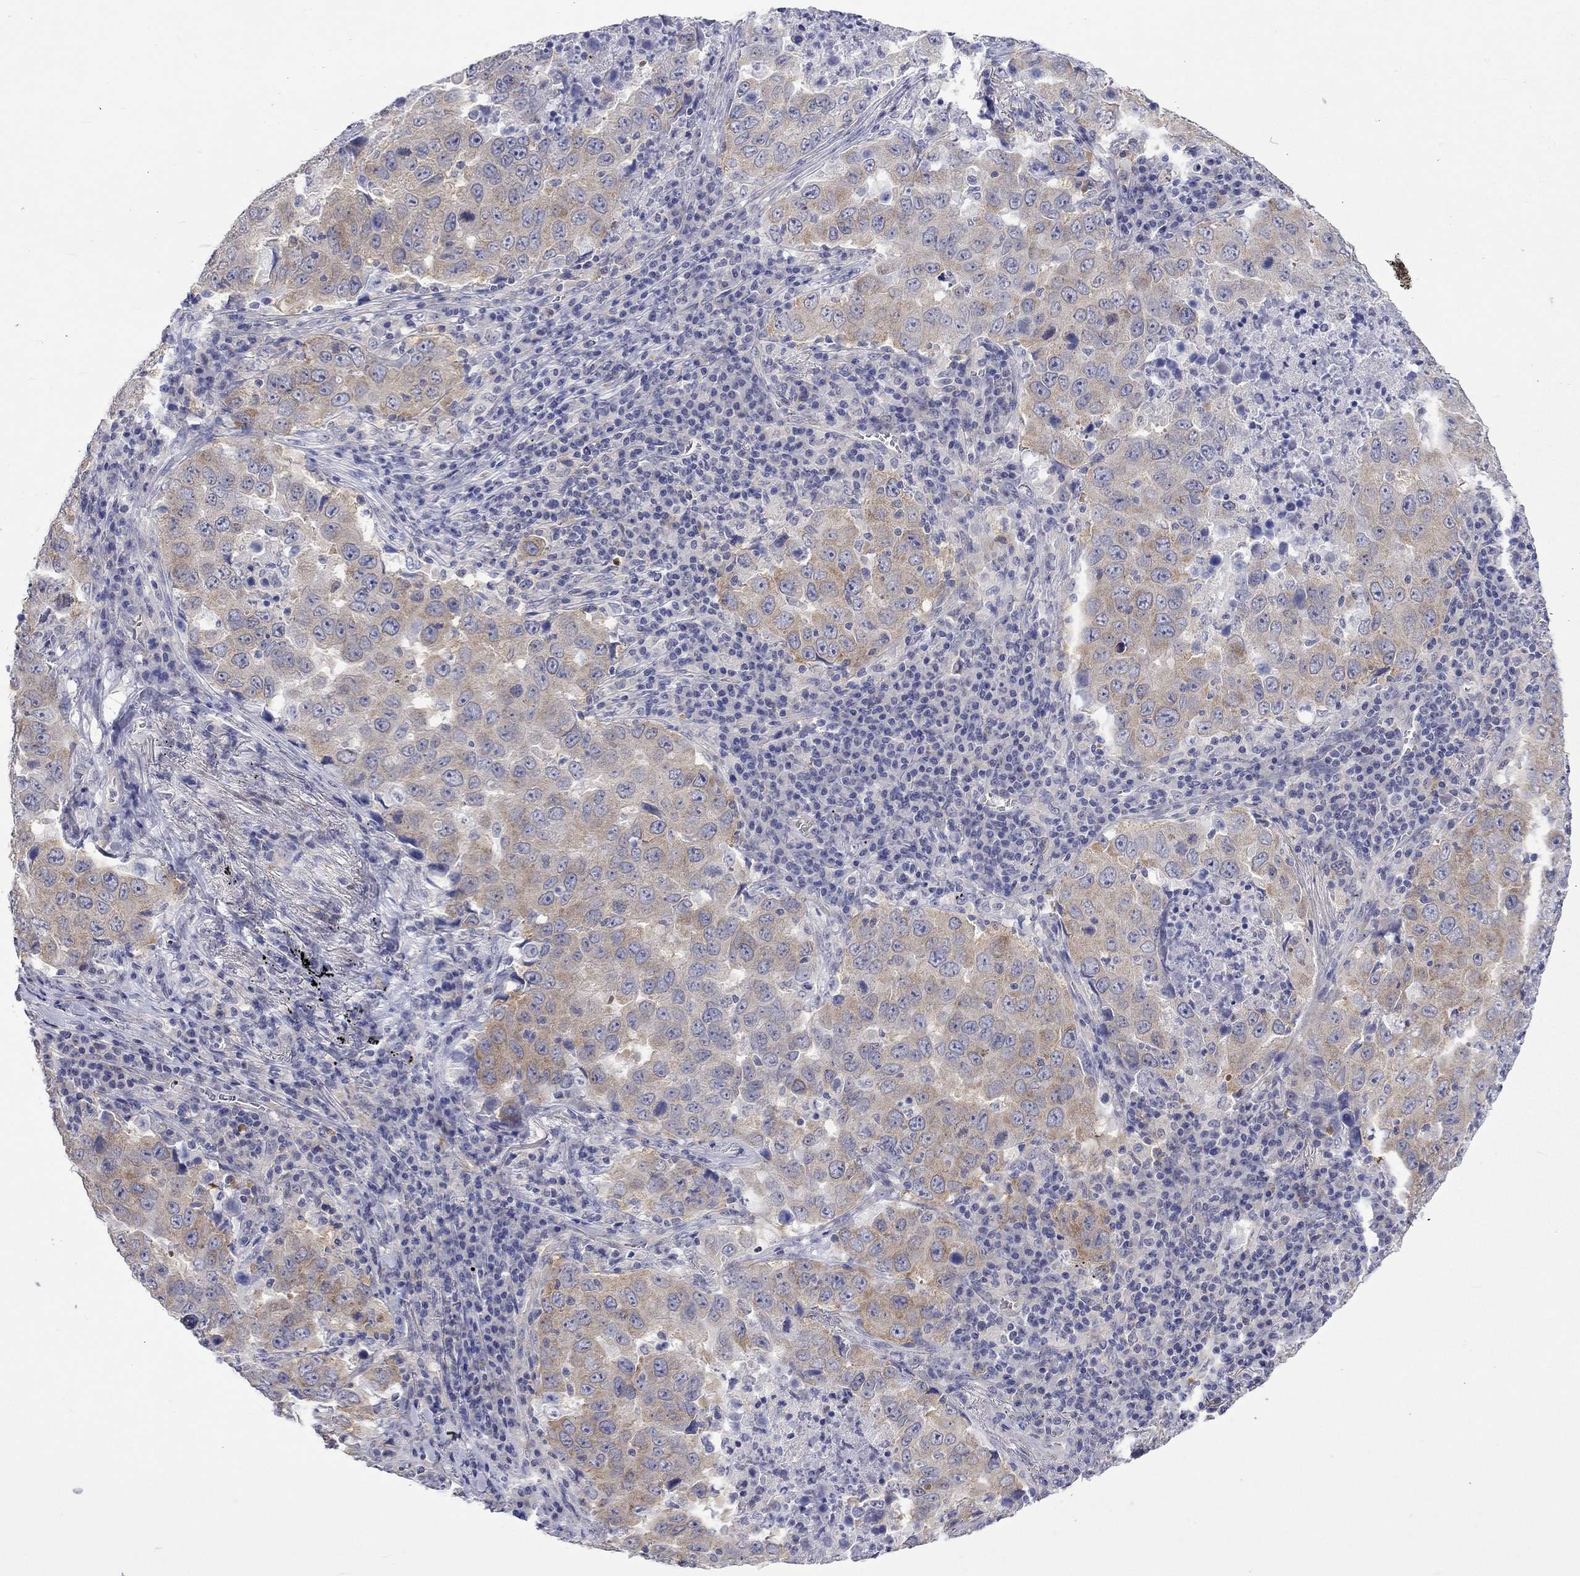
{"staining": {"intensity": "weak", "quantity": ">75%", "location": "cytoplasmic/membranous"}, "tissue": "lung cancer", "cell_type": "Tumor cells", "image_type": "cancer", "snomed": [{"axis": "morphology", "description": "Adenocarcinoma, NOS"}, {"axis": "topography", "description": "Lung"}], "caption": "Brown immunohistochemical staining in adenocarcinoma (lung) exhibits weak cytoplasmic/membranous staining in approximately >75% of tumor cells.", "gene": "CERS1", "patient": {"sex": "male", "age": 73}}